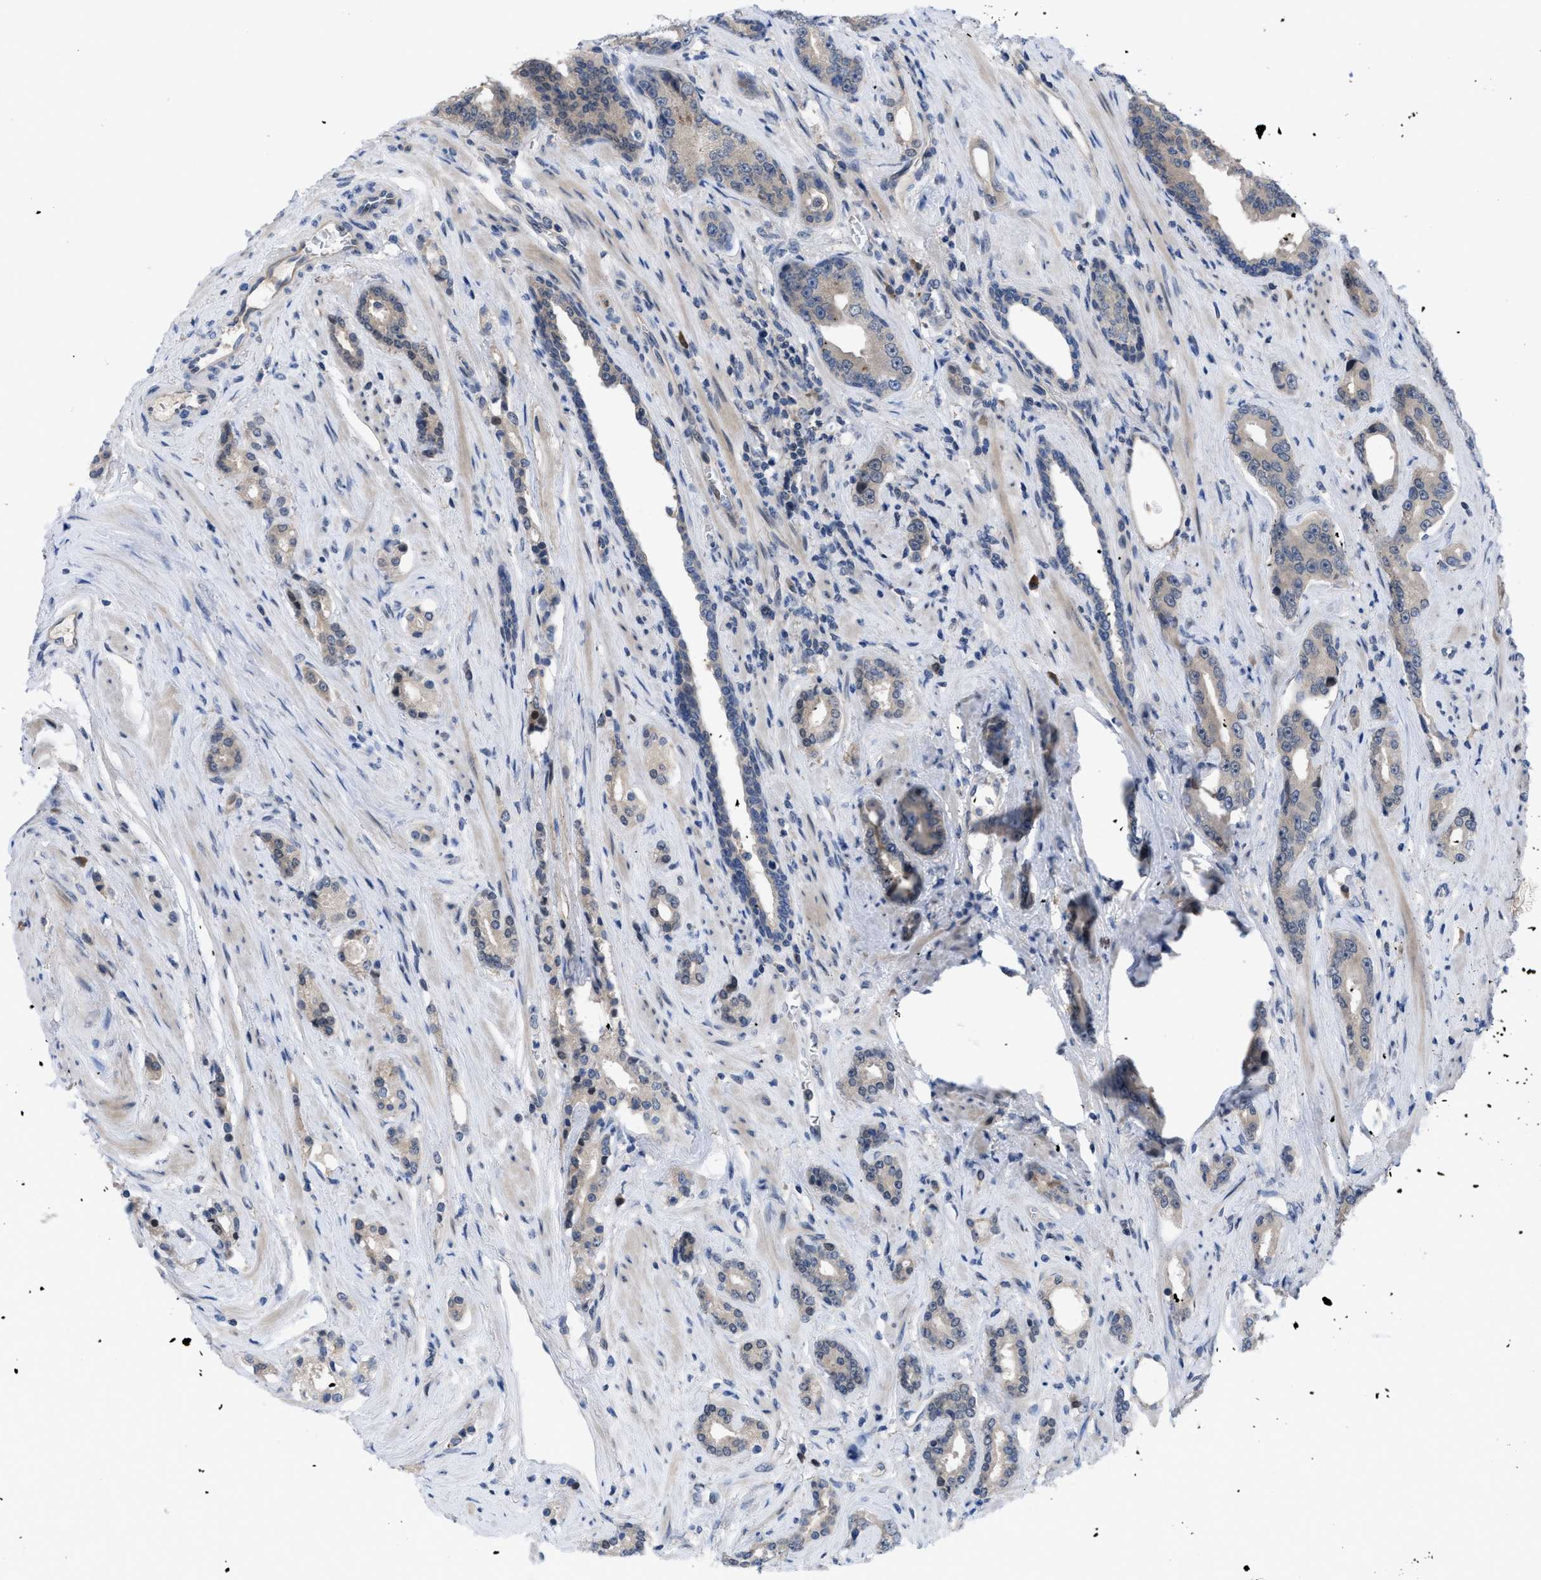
{"staining": {"intensity": "negative", "quantity": "none", "location": "none"}, "tissue": "prostate cancer", "cell_type": "Tumor cells", "image_type": "cancer", "snomed": [{"axis": "morphology", "description": "Adenocarcinoma, High grade"}, {"axis": "topography", "description": "Prostate"}], "caption": "Immunohistochemical staining of high-grade adenocarcinoma (prostate) shows no significant expression in tumor cells.", "gene": "IL17RE", "patient": {"sex": "male", "age": 71}}